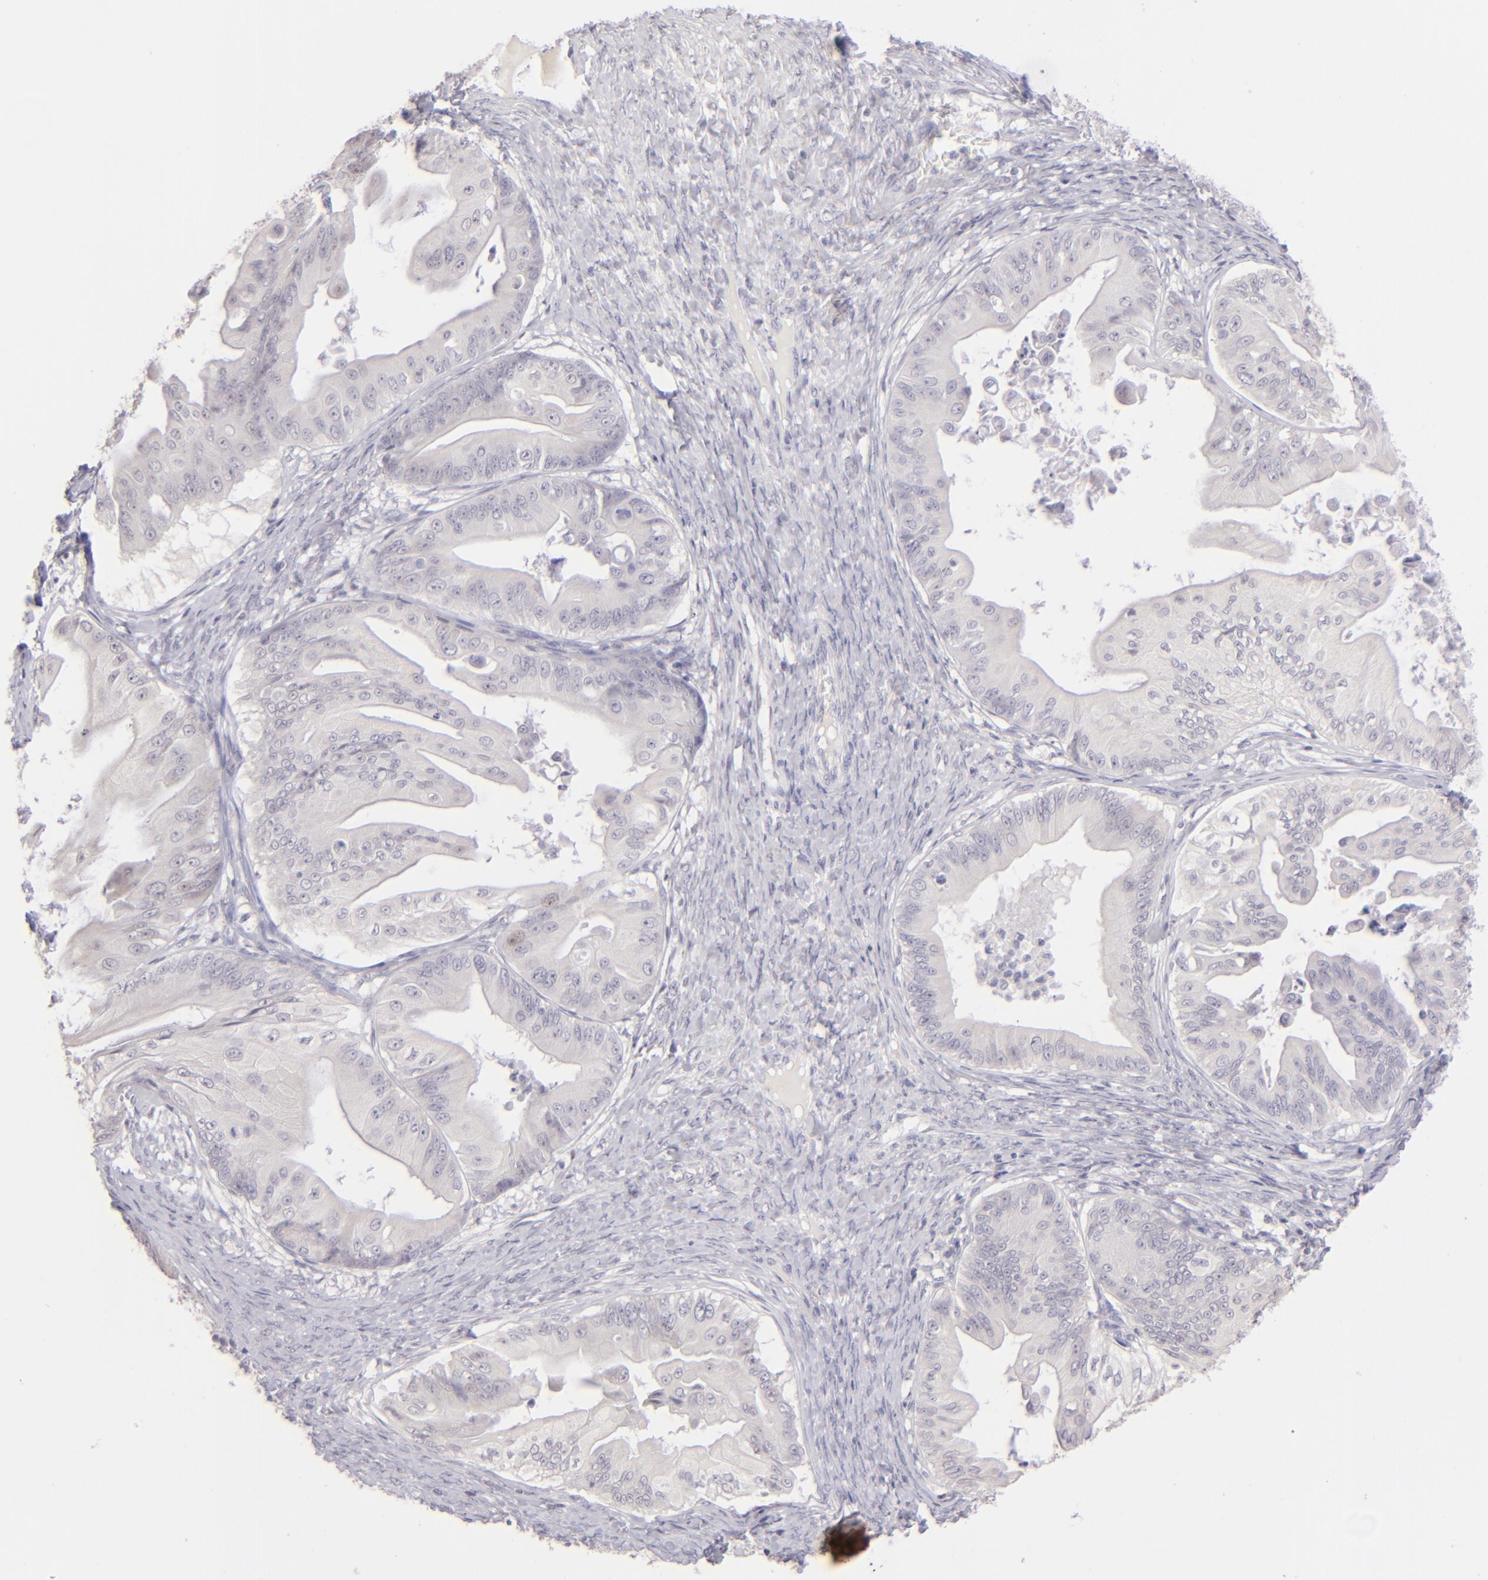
{"staining": {"intensity": "negative", "quantity": "none", "location": "none"}, "tissue": "ovarian cancer", "cell_type": "Tumor cells", "image_type": "cancer", "snomed": [{"axis": "morphology", "description": "Cystadenocarcinoma, mucinous, NOS"}, {"axis": "topography", "description": "Ovary"}], "caption": "An image of ovarian mucinous cystadenocarcinoma stained for a protein shows no brown staining in tumor cells.", "gene": "MAGEA1", "patient": {"sex": "female", "age": 37}}